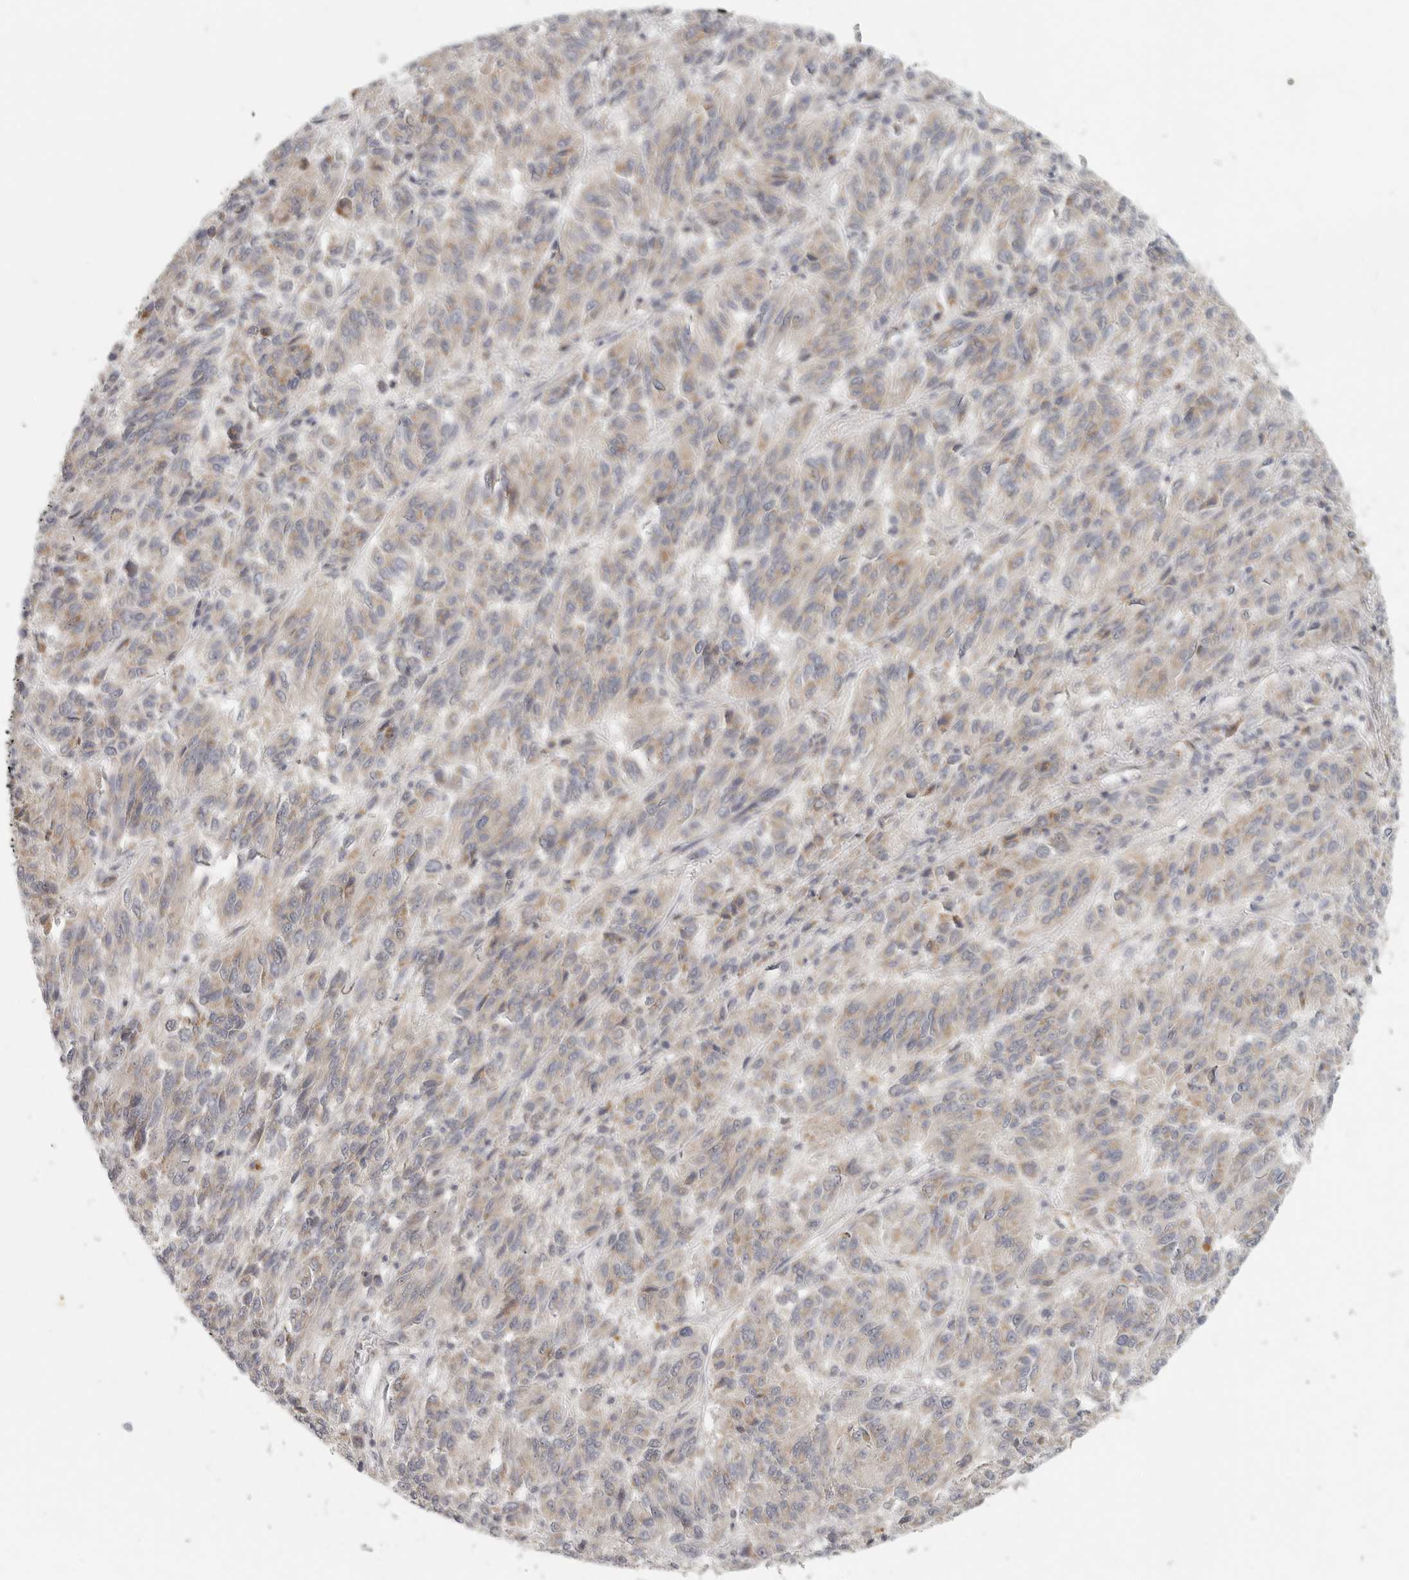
{"staining": {"intensity": "weak", "quantity": "25%-75%", "location": "cytoplasmic/membranous"}, "tissue": "melanoma", "cell_type": "Tumor cells", "image_type": "cancer", "snomed": [{"axis": "morphology", "description": "Malignant melanoma, Metastatic site"}, {"axis": "topography", "description": "Lung"}], "caption": "Immunohistochemistry (IHC) histopathology image of melanoma stained for a protein (brown), which shows low levels of weak cytoplasmic/membranous expression in about 25%-75% of tumor cells.", "gene": "SLC25A36", "patient": {"sex": "male", "age": 64}}